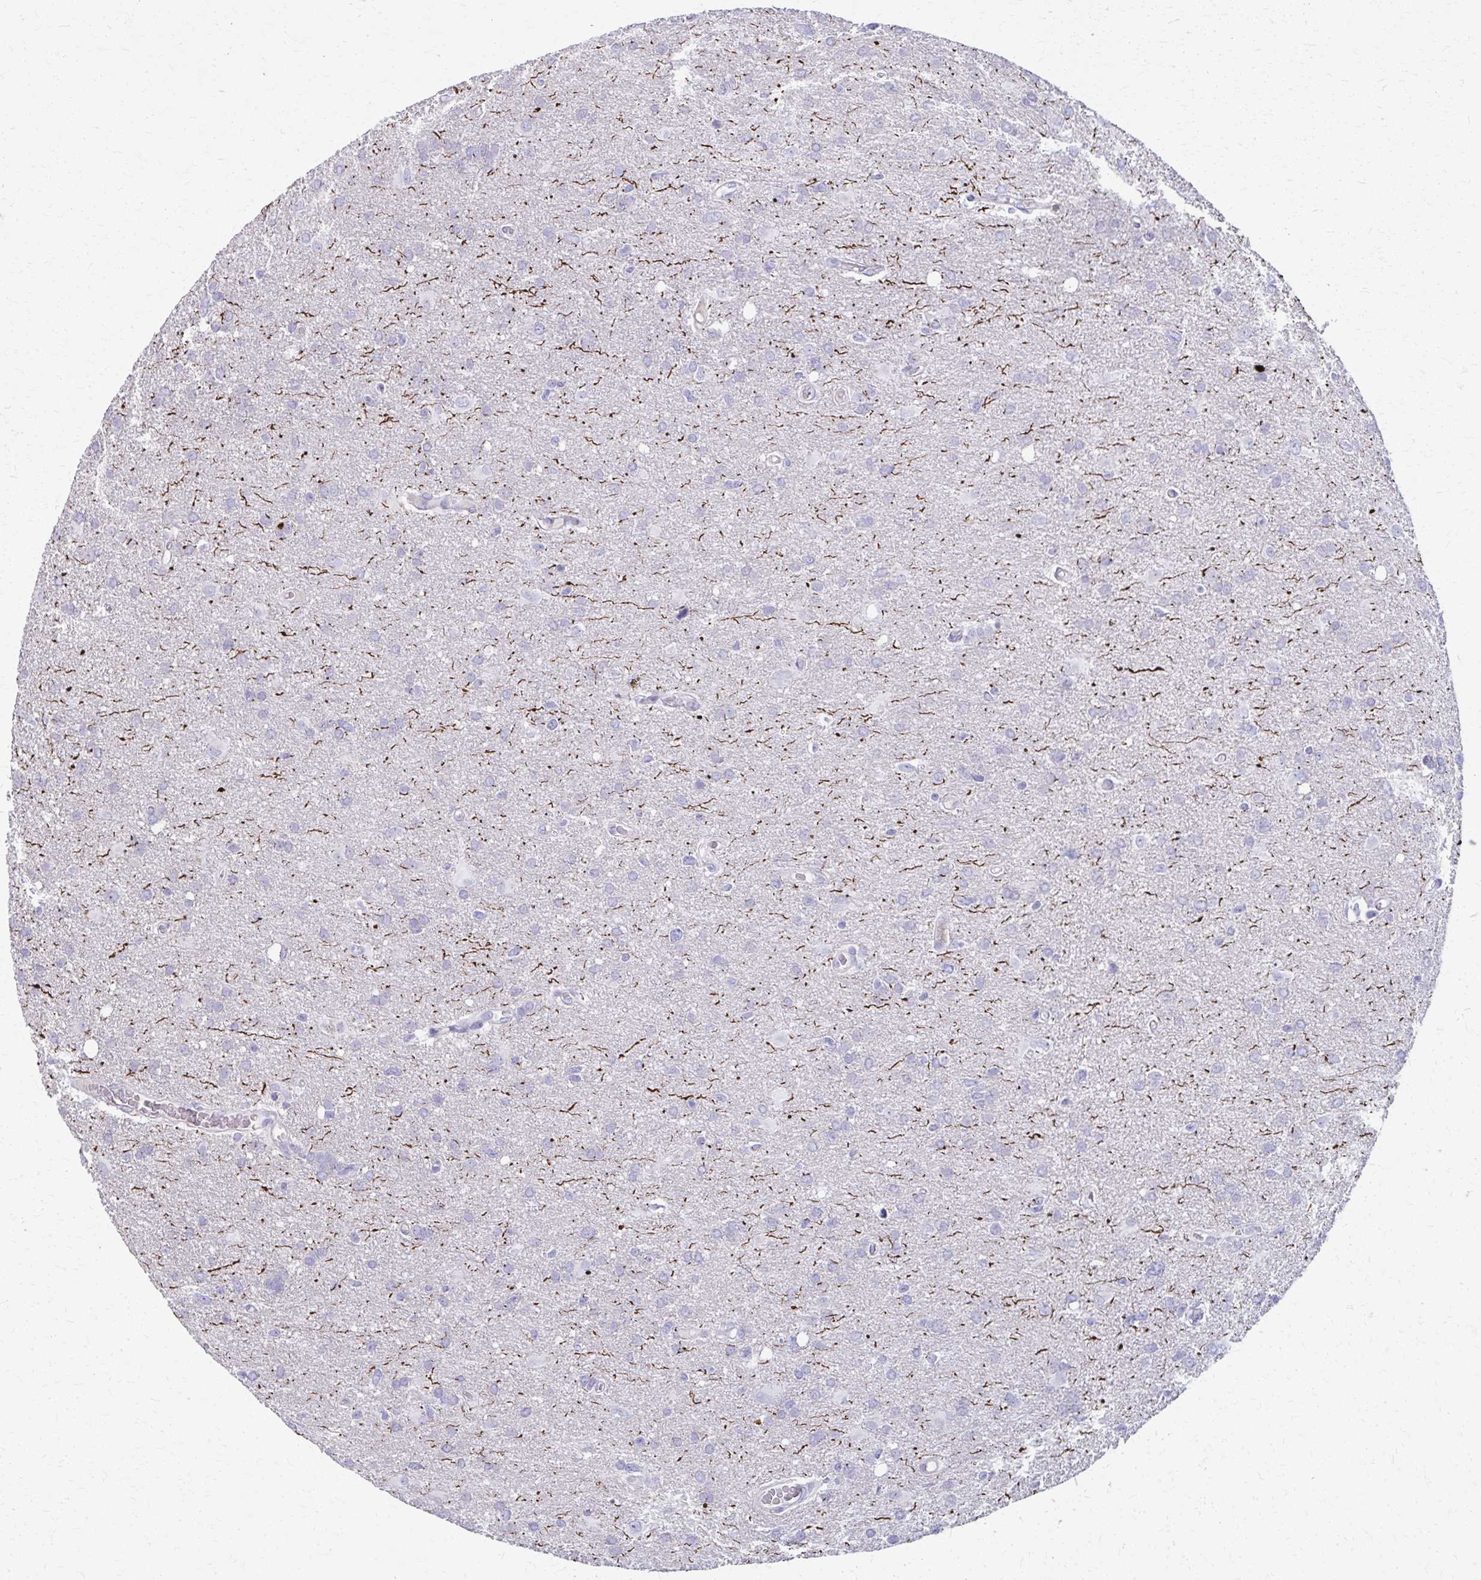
{"staining": {"intensity": "negative", "quantity": "none", "location": "none"}, "tissue": "glioma", "cell_type": "Tumor cells", "image_type": "cancer", "snomed": [{"axis": "morphology", "description": "Glioma, malignant, High grade"}, {"axis": "topography", "description": "Brain"}], "caption": "Tumor cells are negative for brown protein staining in glioma.", "gene": "OR4M1", "patient": {"sex": "male", "age": 53}}